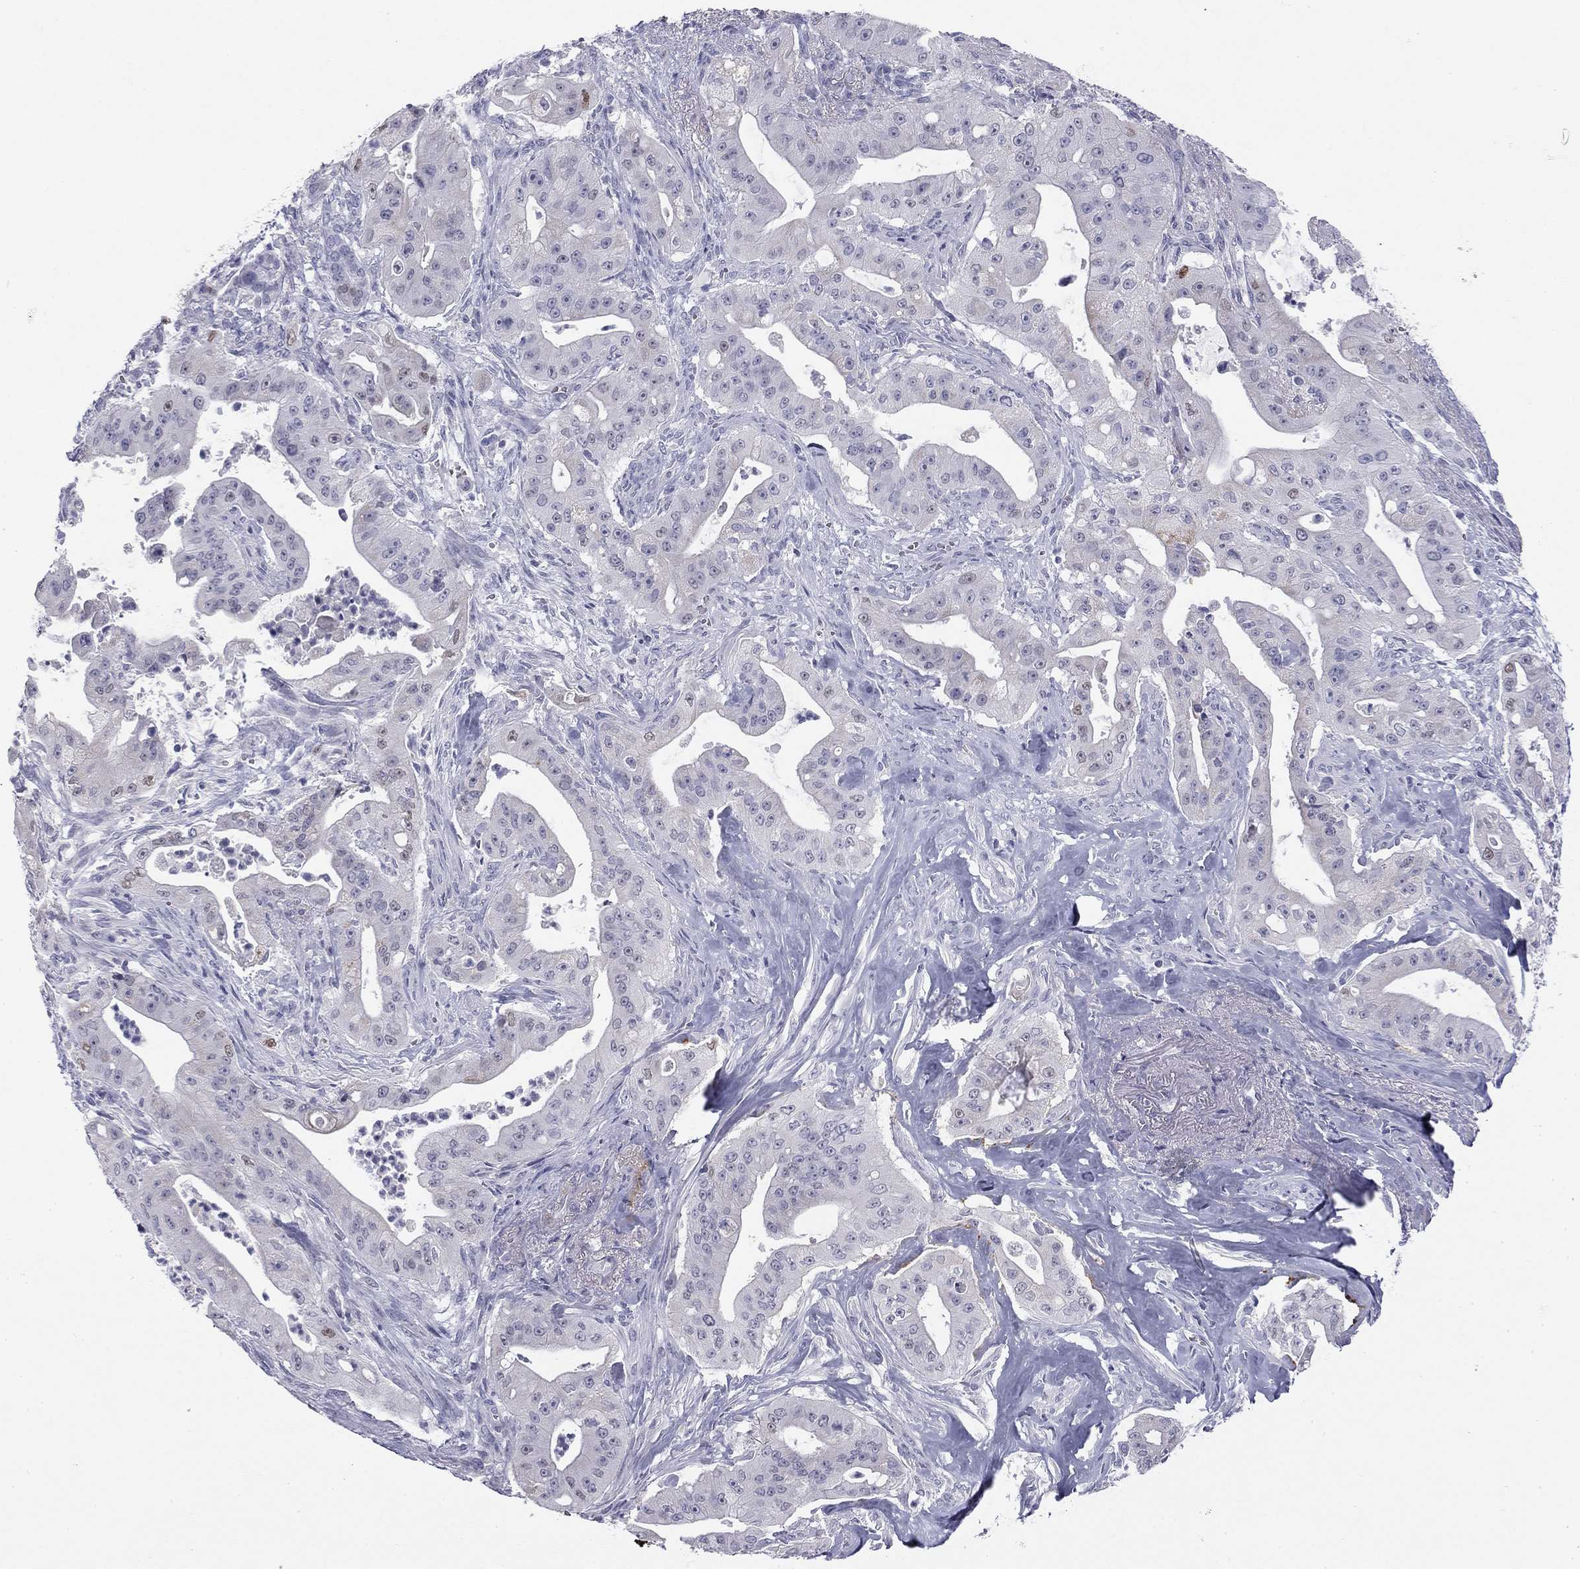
{"staining": {"intensity": "negative", "quantity": "none", "location": "none"}, "tissue": "pancreatic cancer", "cell_type": "Tumor cells", "image_type": "cancer", "snomed": [{"axis": "morphology", "description": "Normal tissue, NOS"}, {"axis": "morphology", "description": "Inflammation, NOS"}, {"axis": "morphology", "description": "Adenocarcinoma, NOS"}, {"axis": "topography", "description": "Pancreas"}], "caption": "Immunohistochemistry image of neoplastic tissue: pancreatic cancer (adenocarcinoma) stained with DAB (3,3'-diaminobenzidine) displays no significant protein positivity in tumor cells. (Immunohistochemistry, brightfield microscopy, high magnification).", "gene": "TFAP2B", "patient": {"sex": "male", "age": 57}}